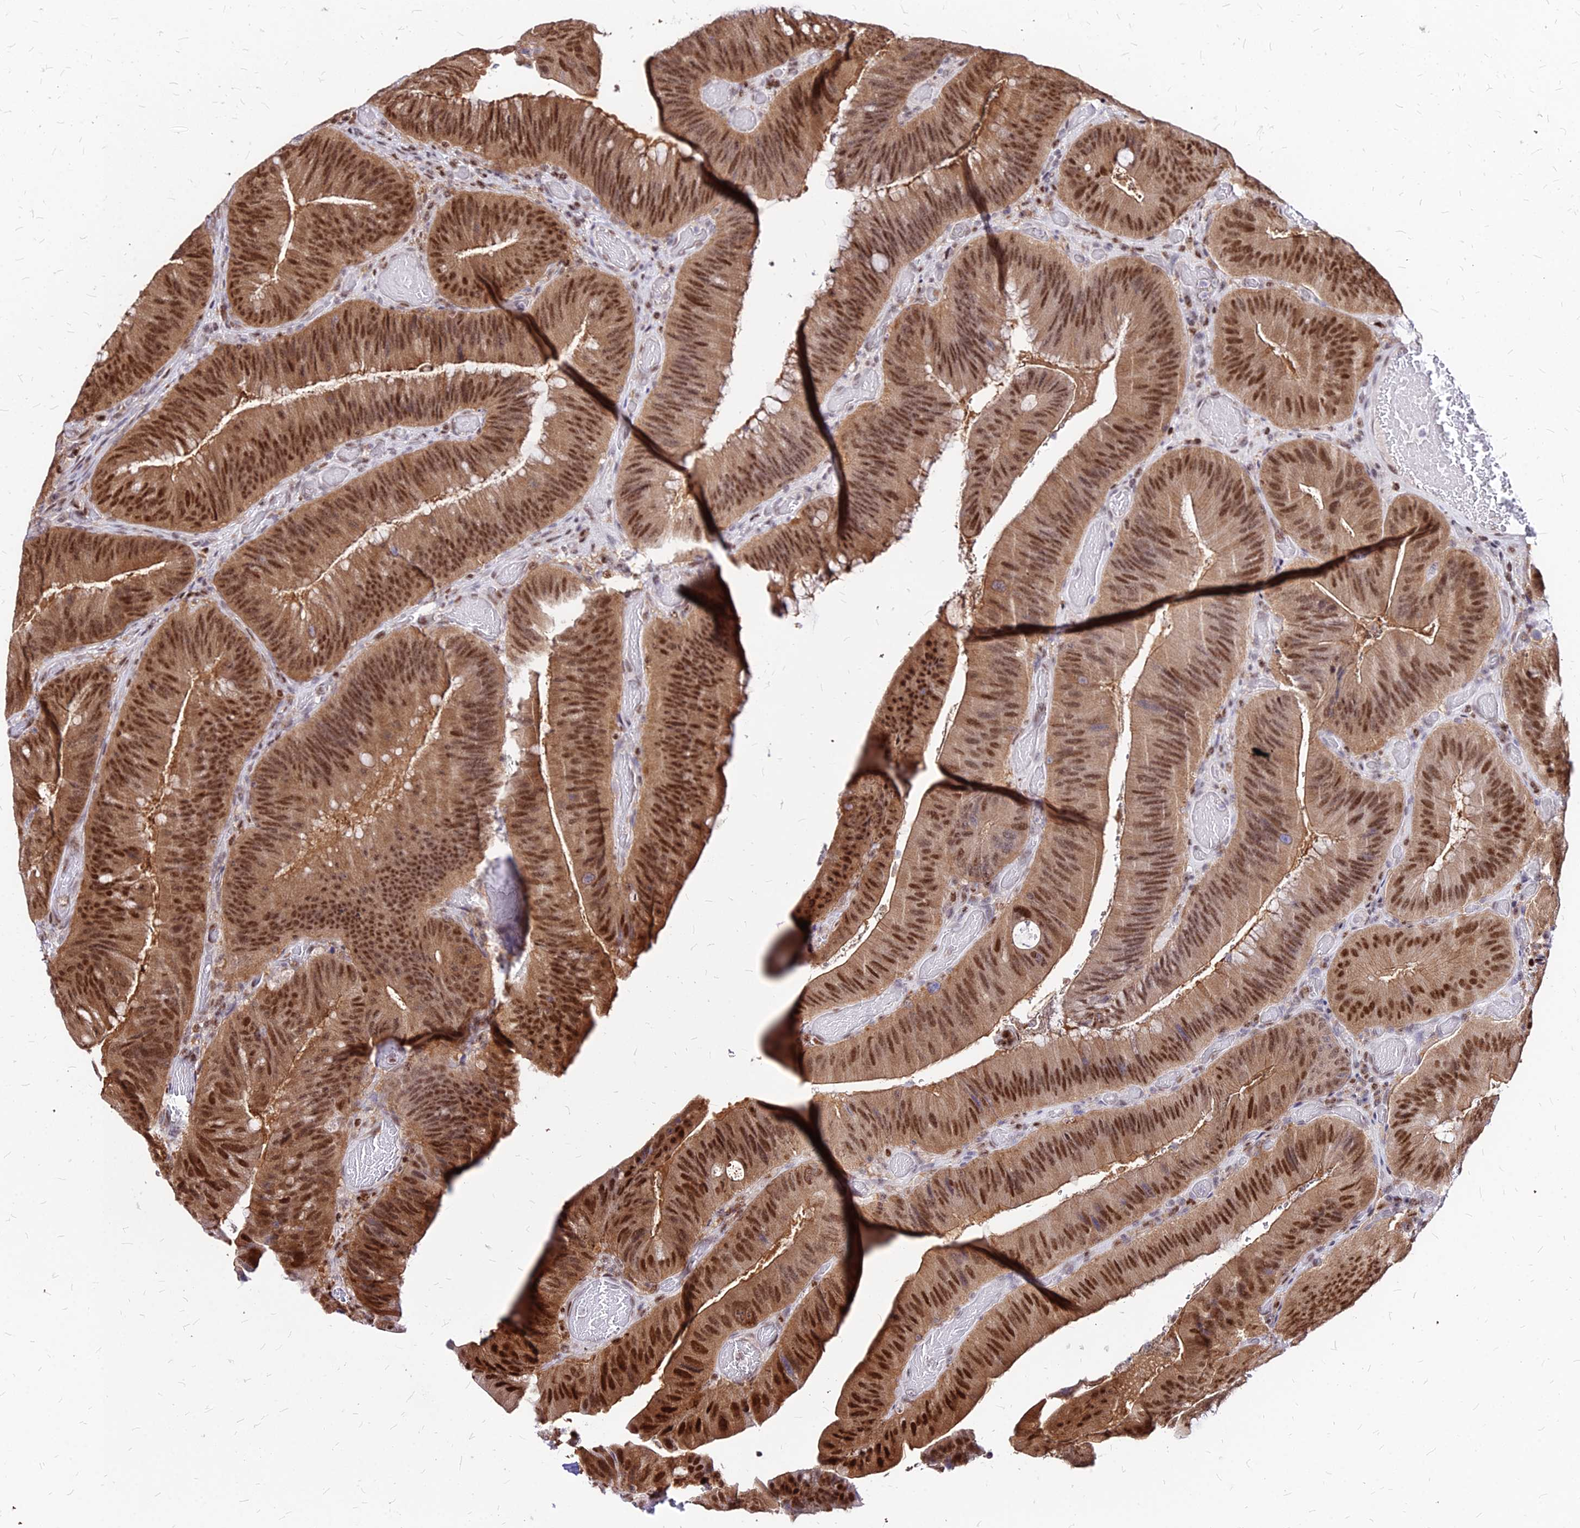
{"staining": {"intensity": "strong", "quantity": ">75%", "location": "cytoplasmic/membranous,nuclear"}, "tissue": "colorectal cancer", "cell_type": "Tumor cells", "image_type": "cancer", "snomed": [{"axis": "morphology", "description": "Adenocarcinoma, NOS"}, {"axis": "topography", "description": "Colon"}], "caption": "Immunohistochemistry of human colorectal cancer demonstrates high levels of strong cytoplasmic/membranous and nuclear staining in approximately >75% of tumor cells.", "gene": "PAXX", "patient": {"sex": "female", "age": 43}}